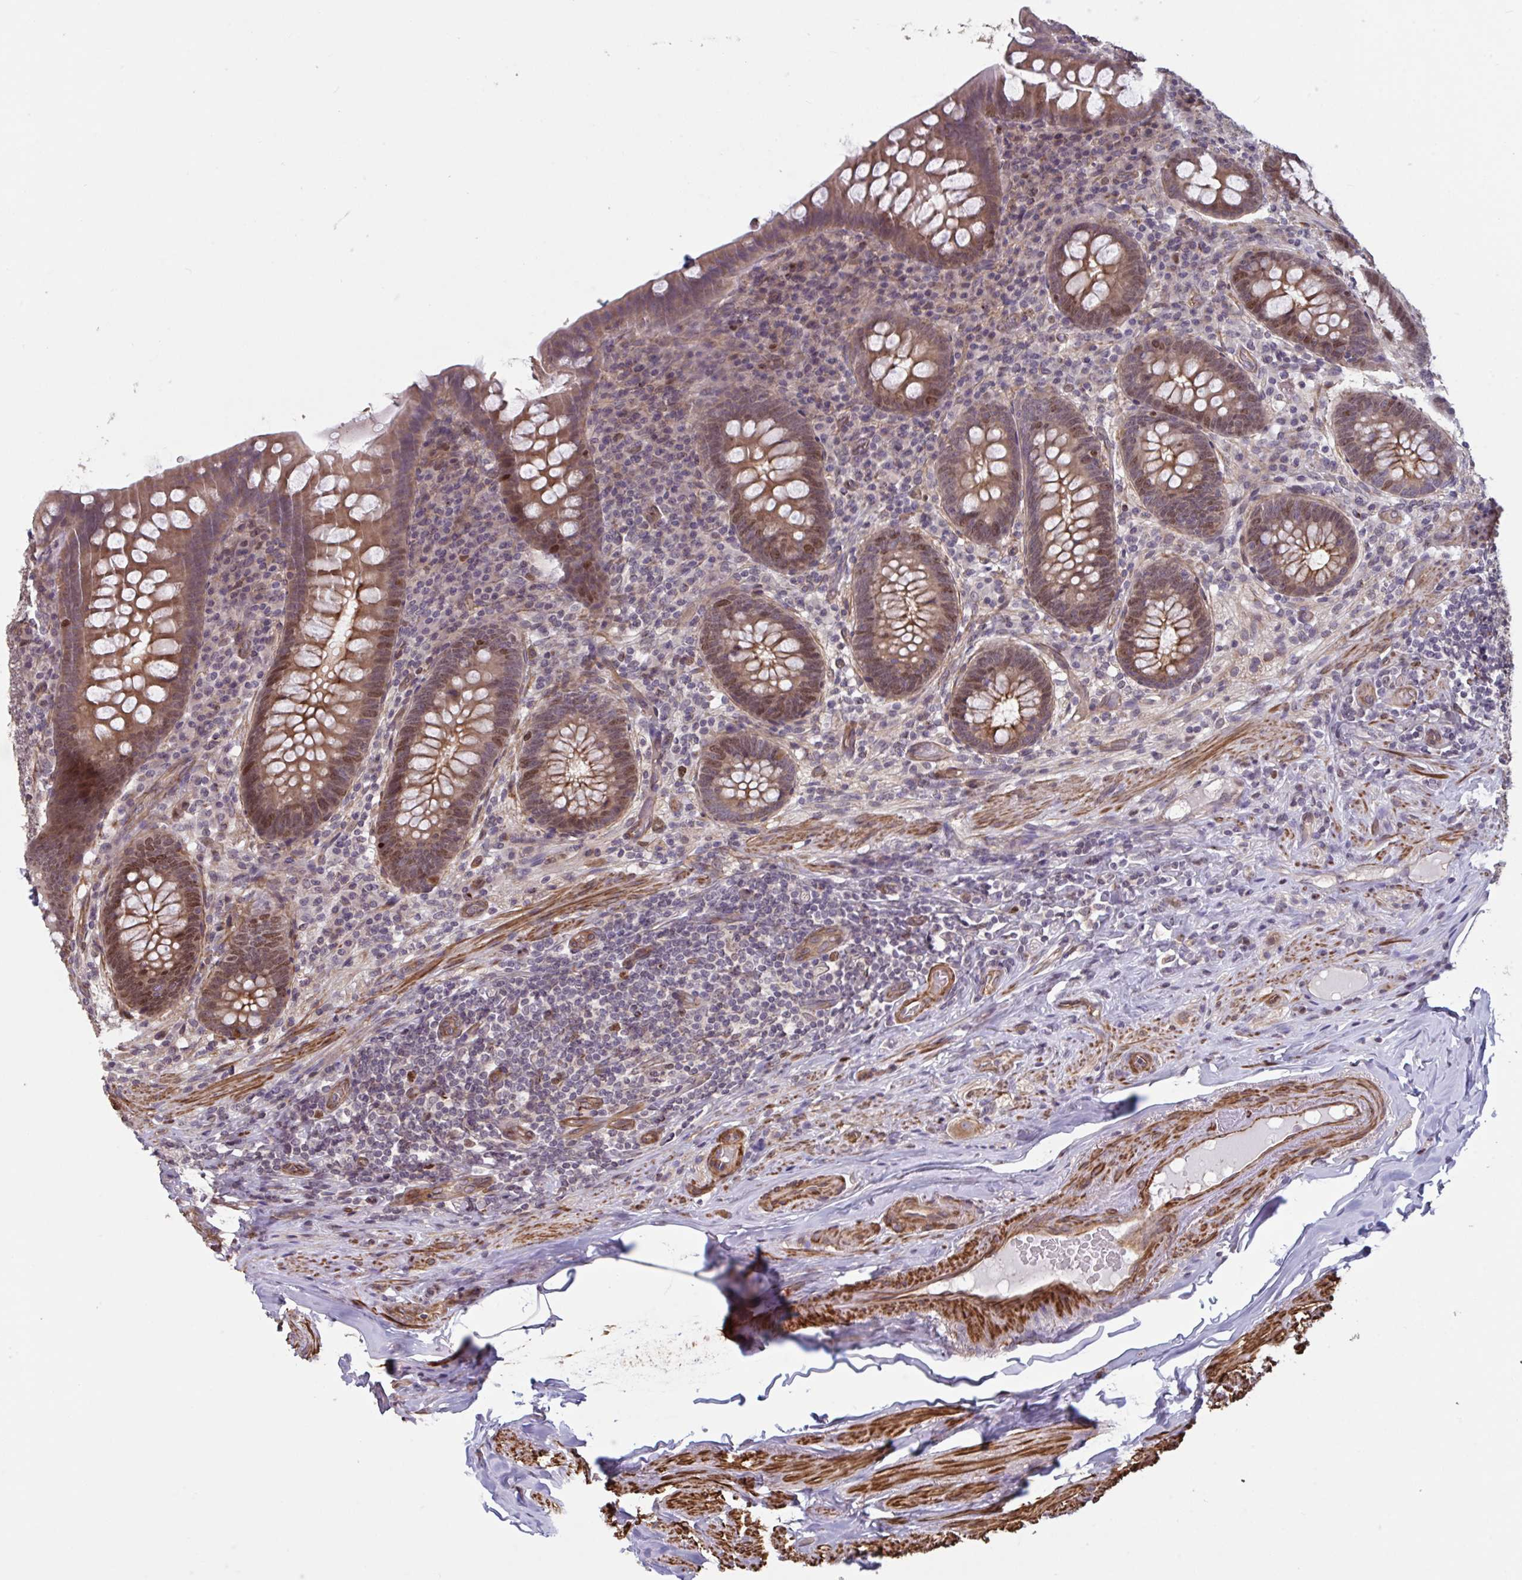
{"staining": {"intensity": "moderate", "quantity": ">75%", "location": "cytoplasmic/membranous,nuclear"}, "tissue": "appendix", "cell_type": "Glandular cells", "image_type": "normal", "snomed": [{"axis": "morphology", "description": "Normal tissue, NOS"}, {"axis": "topography", "description": "Appendix"}], "caption": "Glandular cells display medium levels of moderate cytoplasmic/membranous,nuclear staining in about >75% of cells in benign human appendix. The protein is shown in brown color, while the nuclei are stained blue.", "gene": "IPO5", "patient": {"sex": "male", "age": 71}}